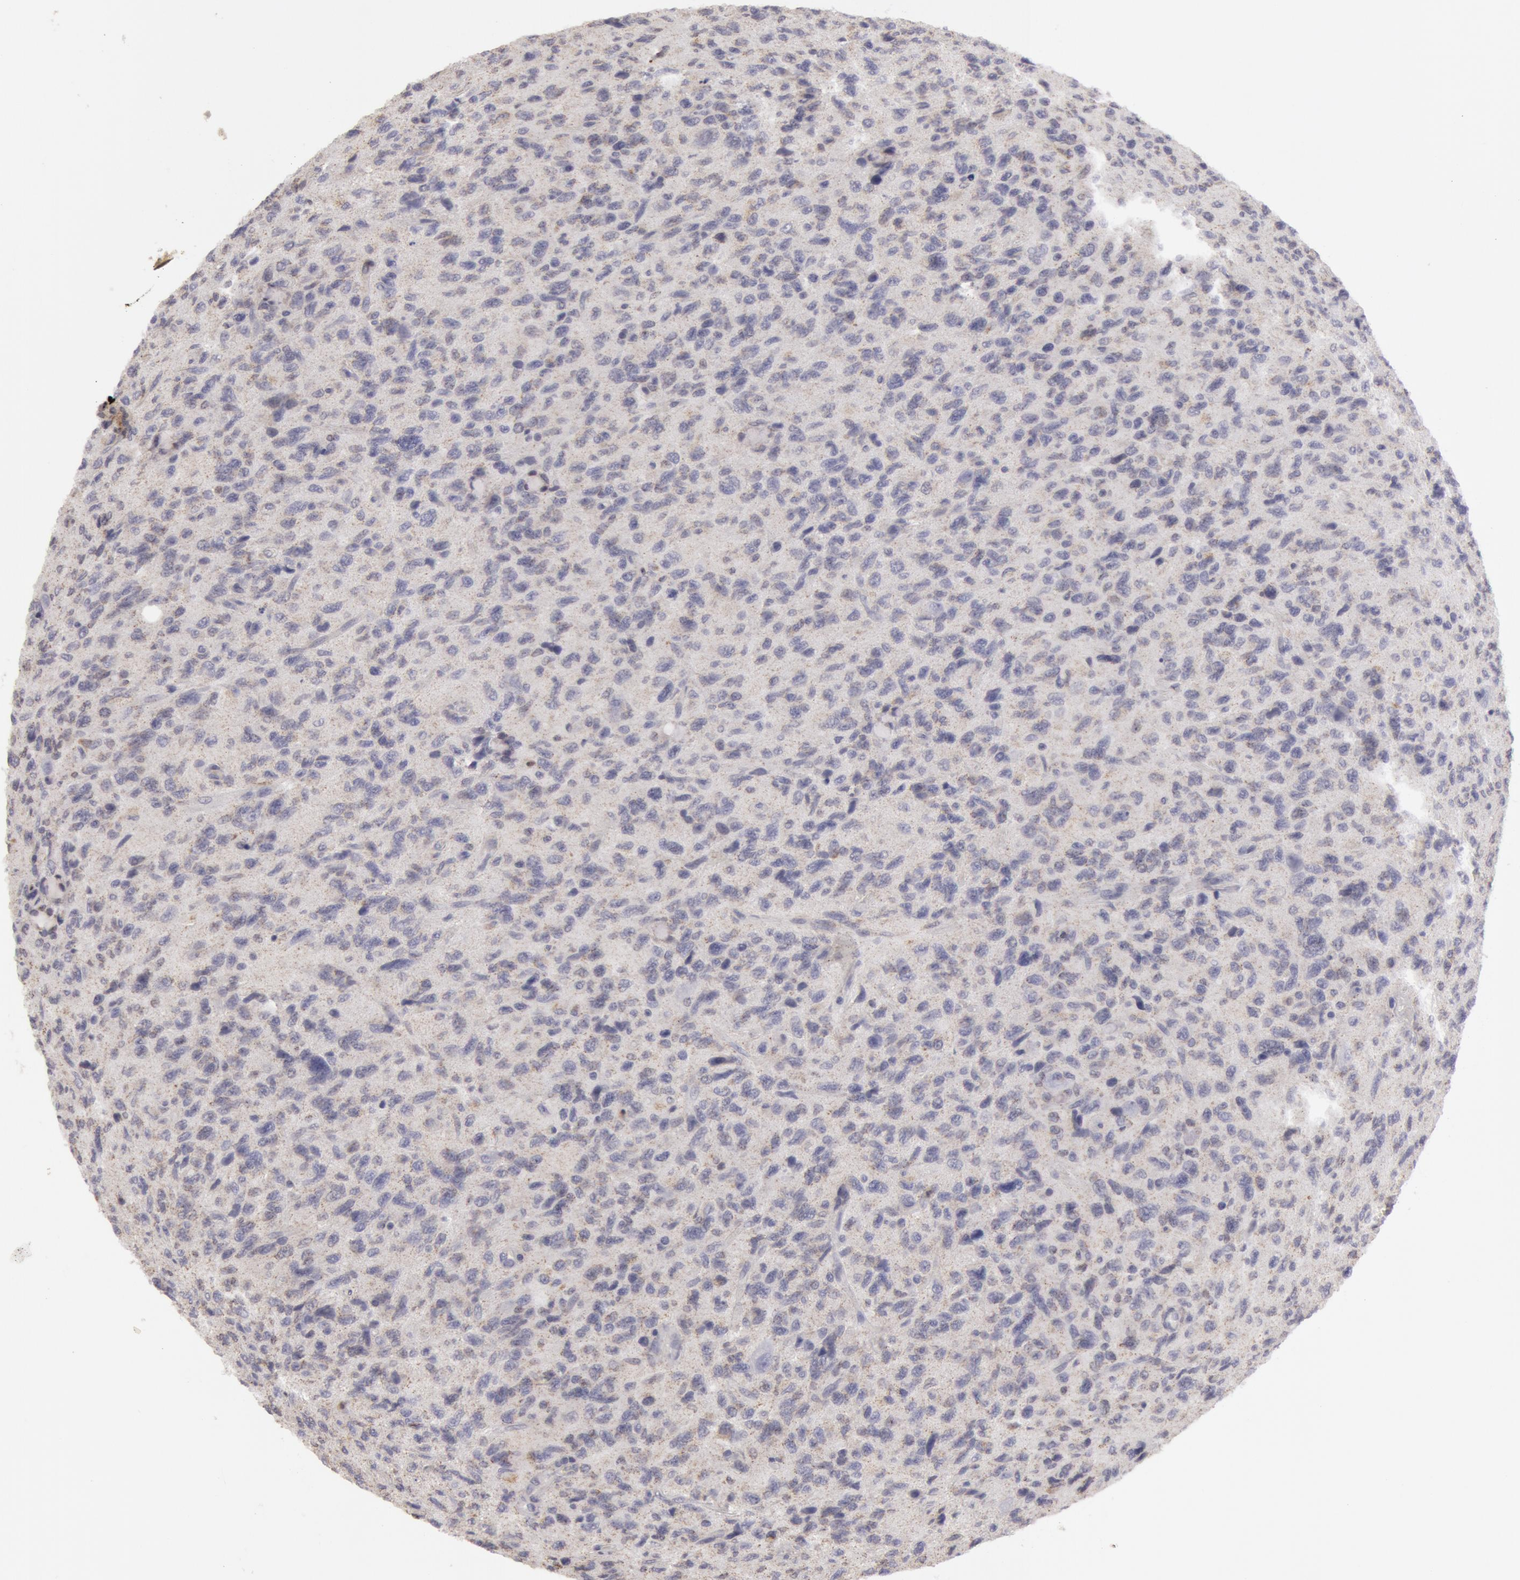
{"staining": {"intensity": "weak", "quantity": "25%-75%", "location": "cytoplasmic/membranous"}, "tissue": "glioma", "cell_type": "Tumor cells", "image_type": "cancer", "snomed": [{"axis": "morphology", "description": "Glioma, malignant, High grade"}, {"axis": "topography", "description": "Brain"}], "caption": "A brown stain labels weak cytoplasmic/membranous expression of a protein in glioma tumor cells.", "gene": "CAT", "patient": {"sex": "female", "age": 60}}